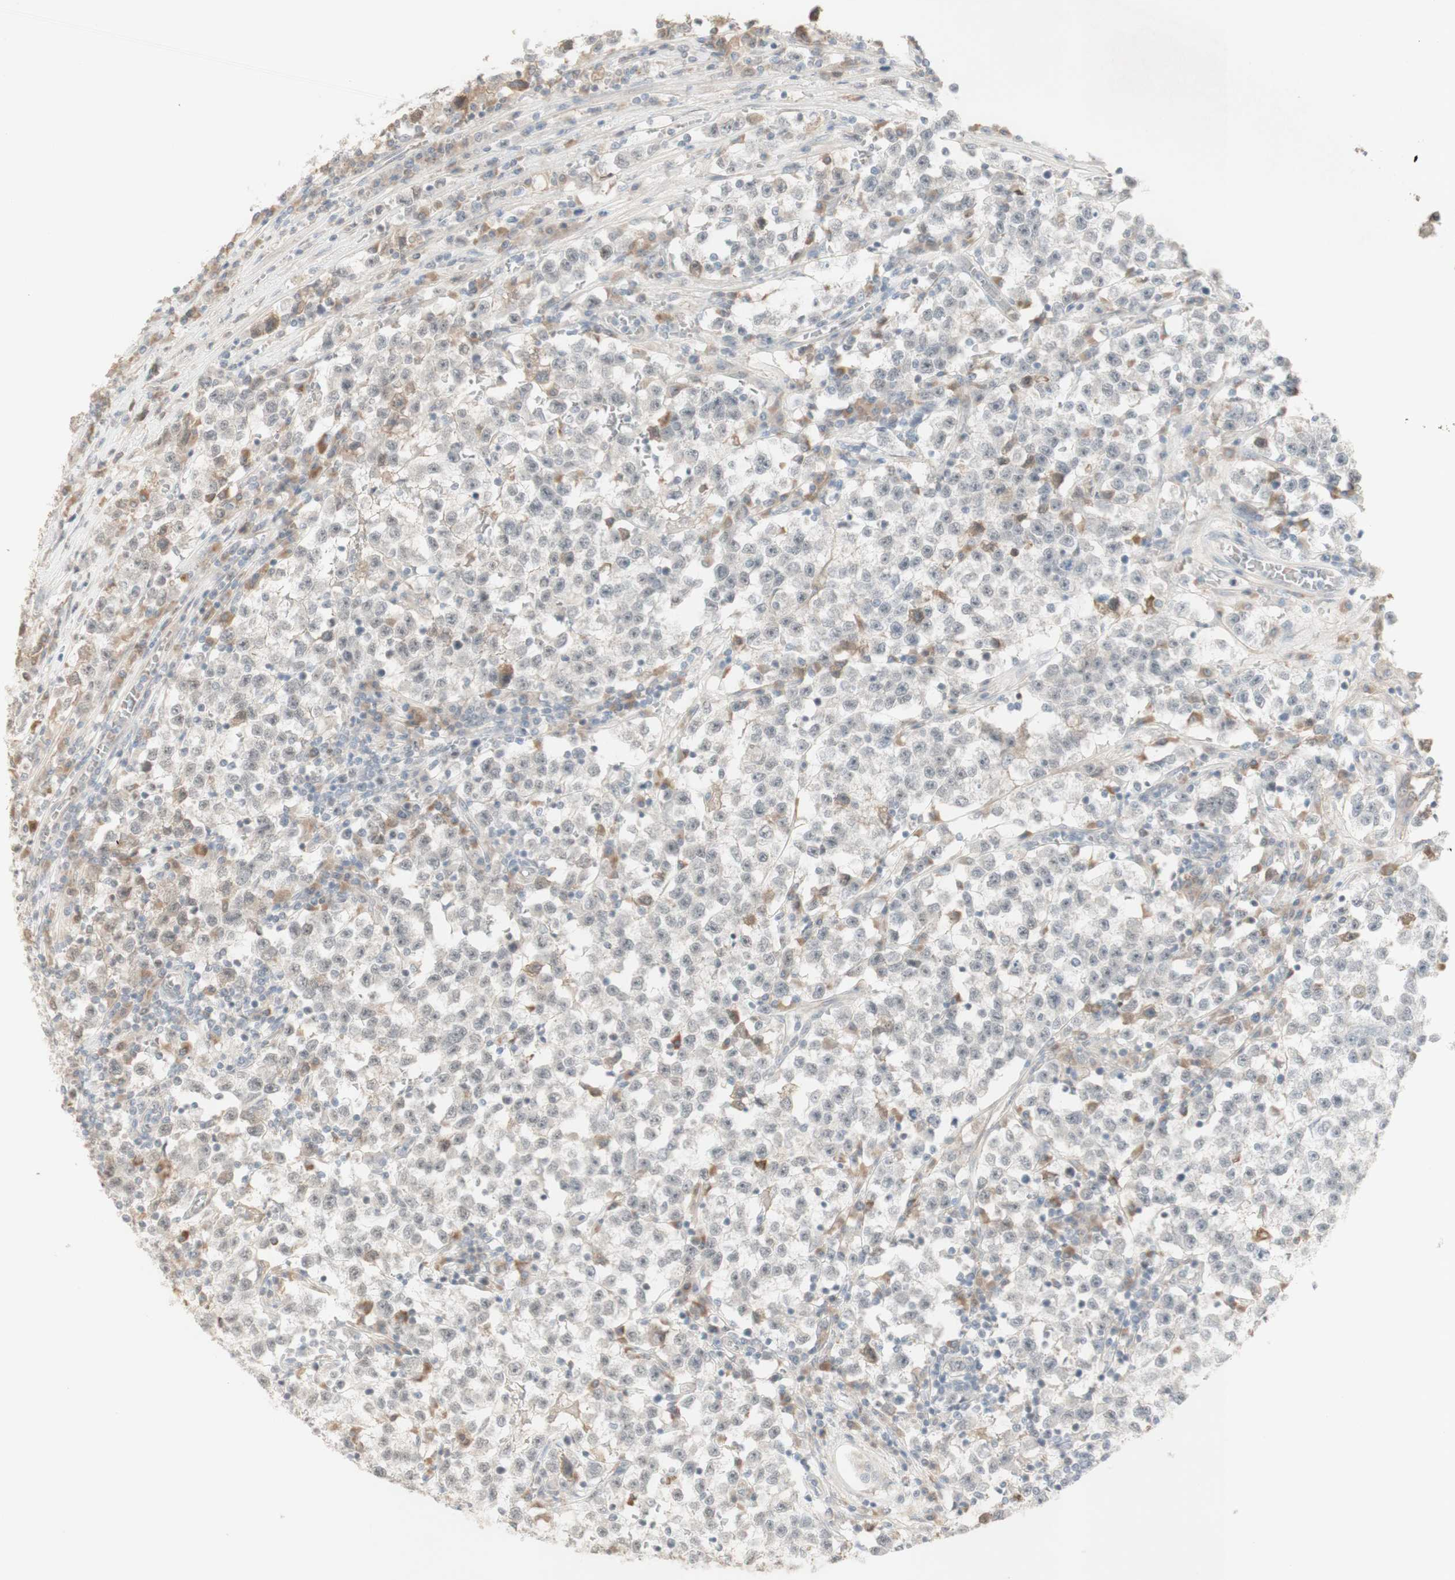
{"staining": {"intensity": "negative", "quantity": "none", "location": "none"}, "tissue": "testis cancer", "cell_type": "Tumor cells", "image_type": "cancer", "snomed": [{"axis": "morphology", "description": "Seminoma, NOS"}, {"axis": "topography", "description": "Testis"}], "caption": "This is an IHC histopathology image of testis seminoma. There is no staining in tumor cells.", "gene": "PLCD4", "patient": {"sex": "male", "age": 22}}